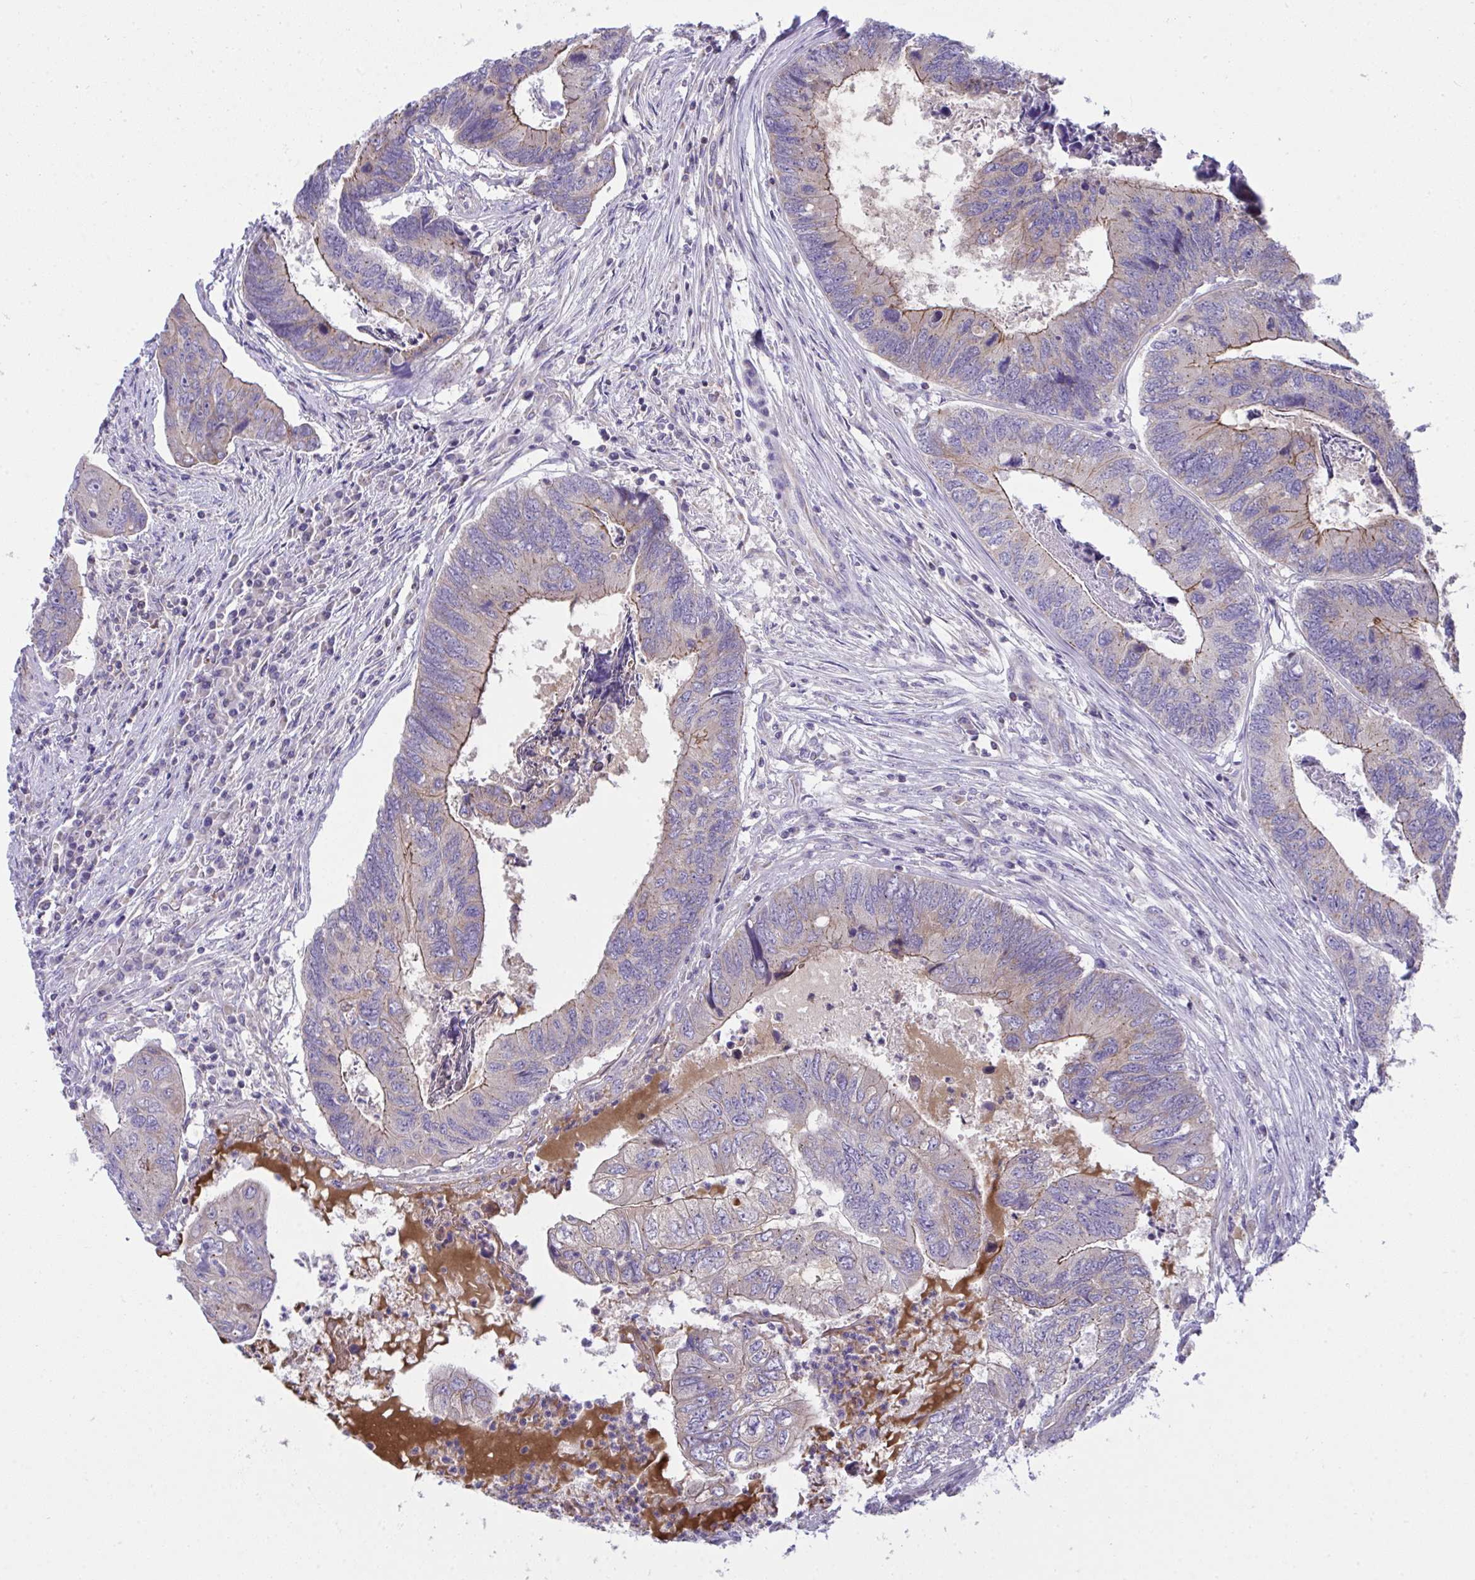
{"staining": {"intensity": "moderate", "quantity": "25%-75%", "location": "cytoplasmic/membranous"}, "tissue": "colorectal cancer", "cell_type": "Tumor cells", "image_type": "cancer", "snomed": [{"axis": "morphology", "description": "Adenocarcinoma, NOS"}, {"axis": "topography", "description": "Colon"}], "caption": "IHC of colorectal cancer (adenocarcinoma) exhibits medium levels of moderate cytoplasmic/membranous positivity in about 25%-75% of tumor cells. The staining was performed using DAB (3,3'-diaminobenzidine), with brown indicating positive protein expression. Nuclei are stained blue with hematoxylin.", "gene": "PLA2G12B", "patient": {"sex": "female", "age": 67}}